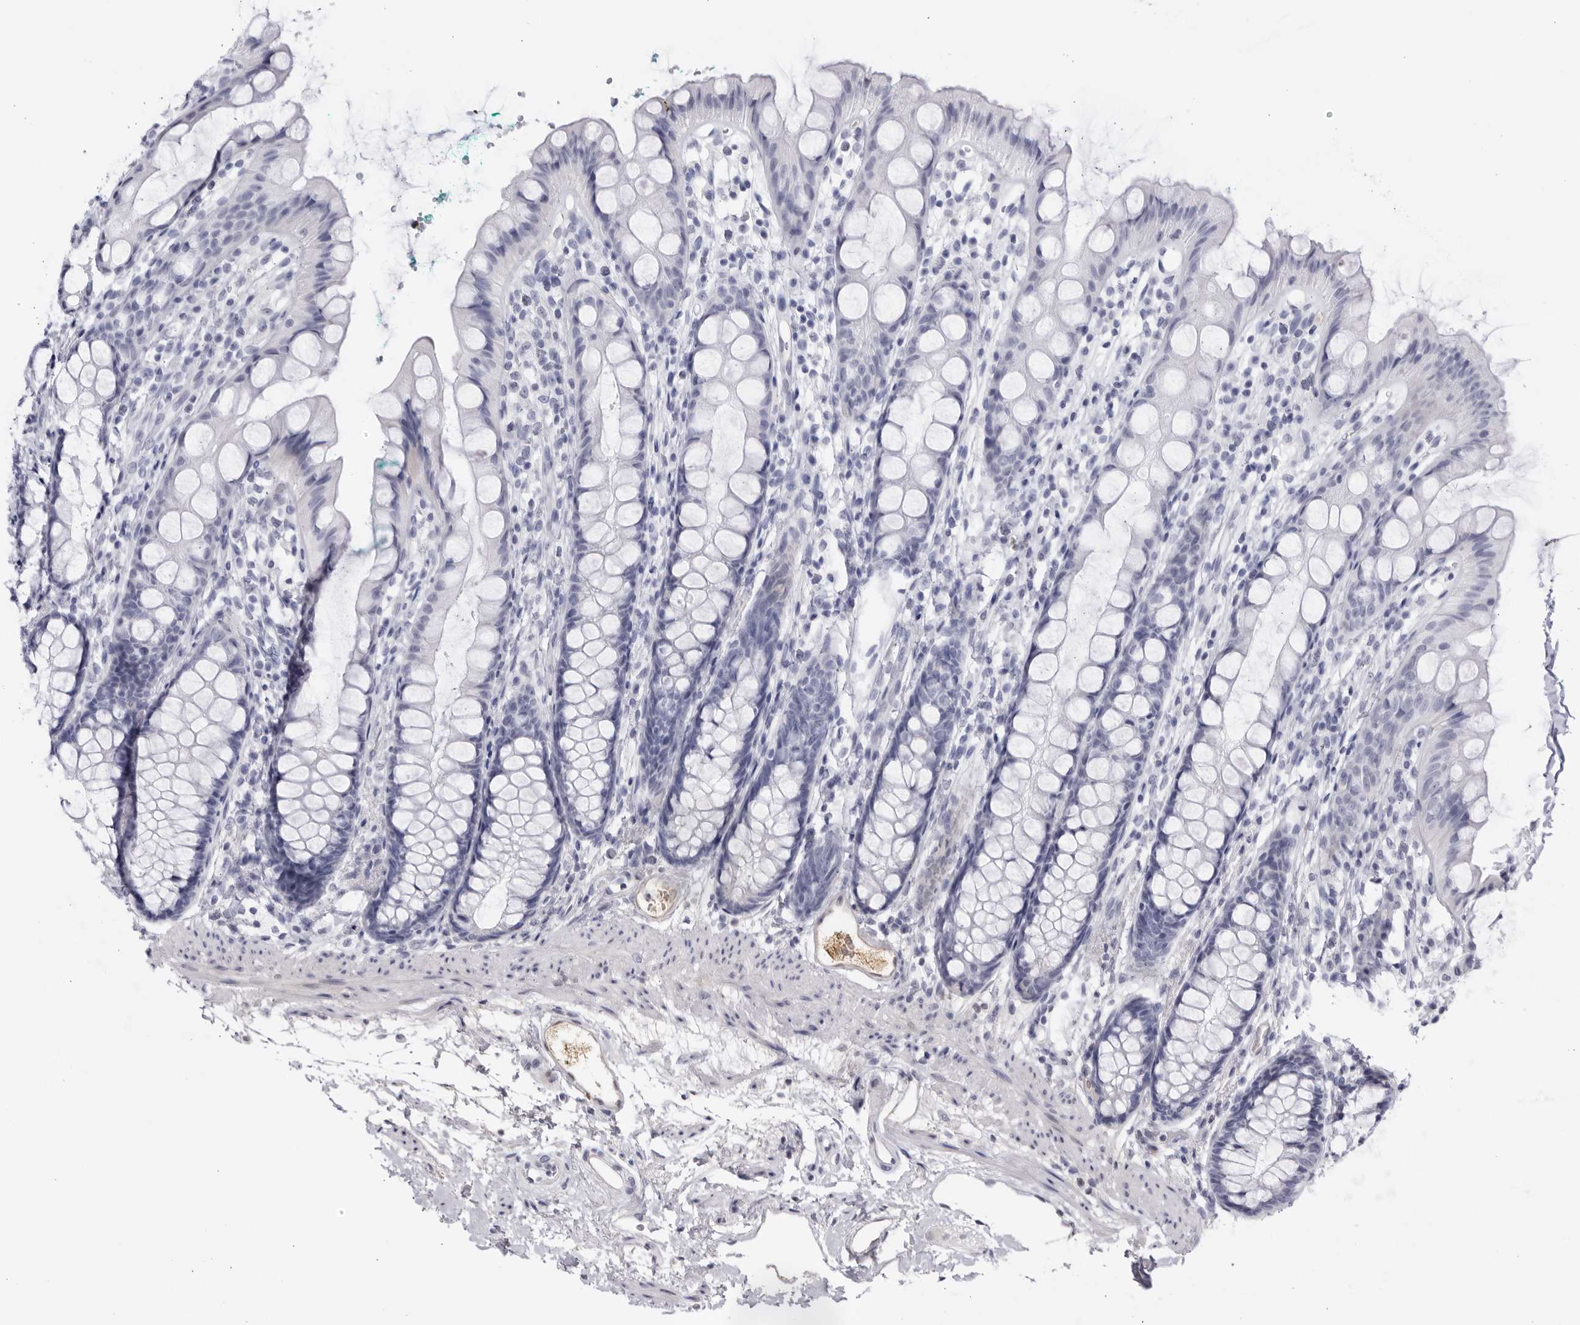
{"staining": {"intensity": "negative", "quantity": "none", "location": "none"}, "tissue": "rectum", "cell_type": "Glandular cells", "image_type": "normal", "snomed": [{"axis": "morphology", "description": "Normal tissue, NOS"}, {"axis": "topography", "description": "Rectum"}], "caption": "This is an immunohistochemistry (IHC) micrograph of benign human rectum. There is no expression in glandular cells.", "gene": "CNBD1", "patient": {"sex": "female", "age": 65}}